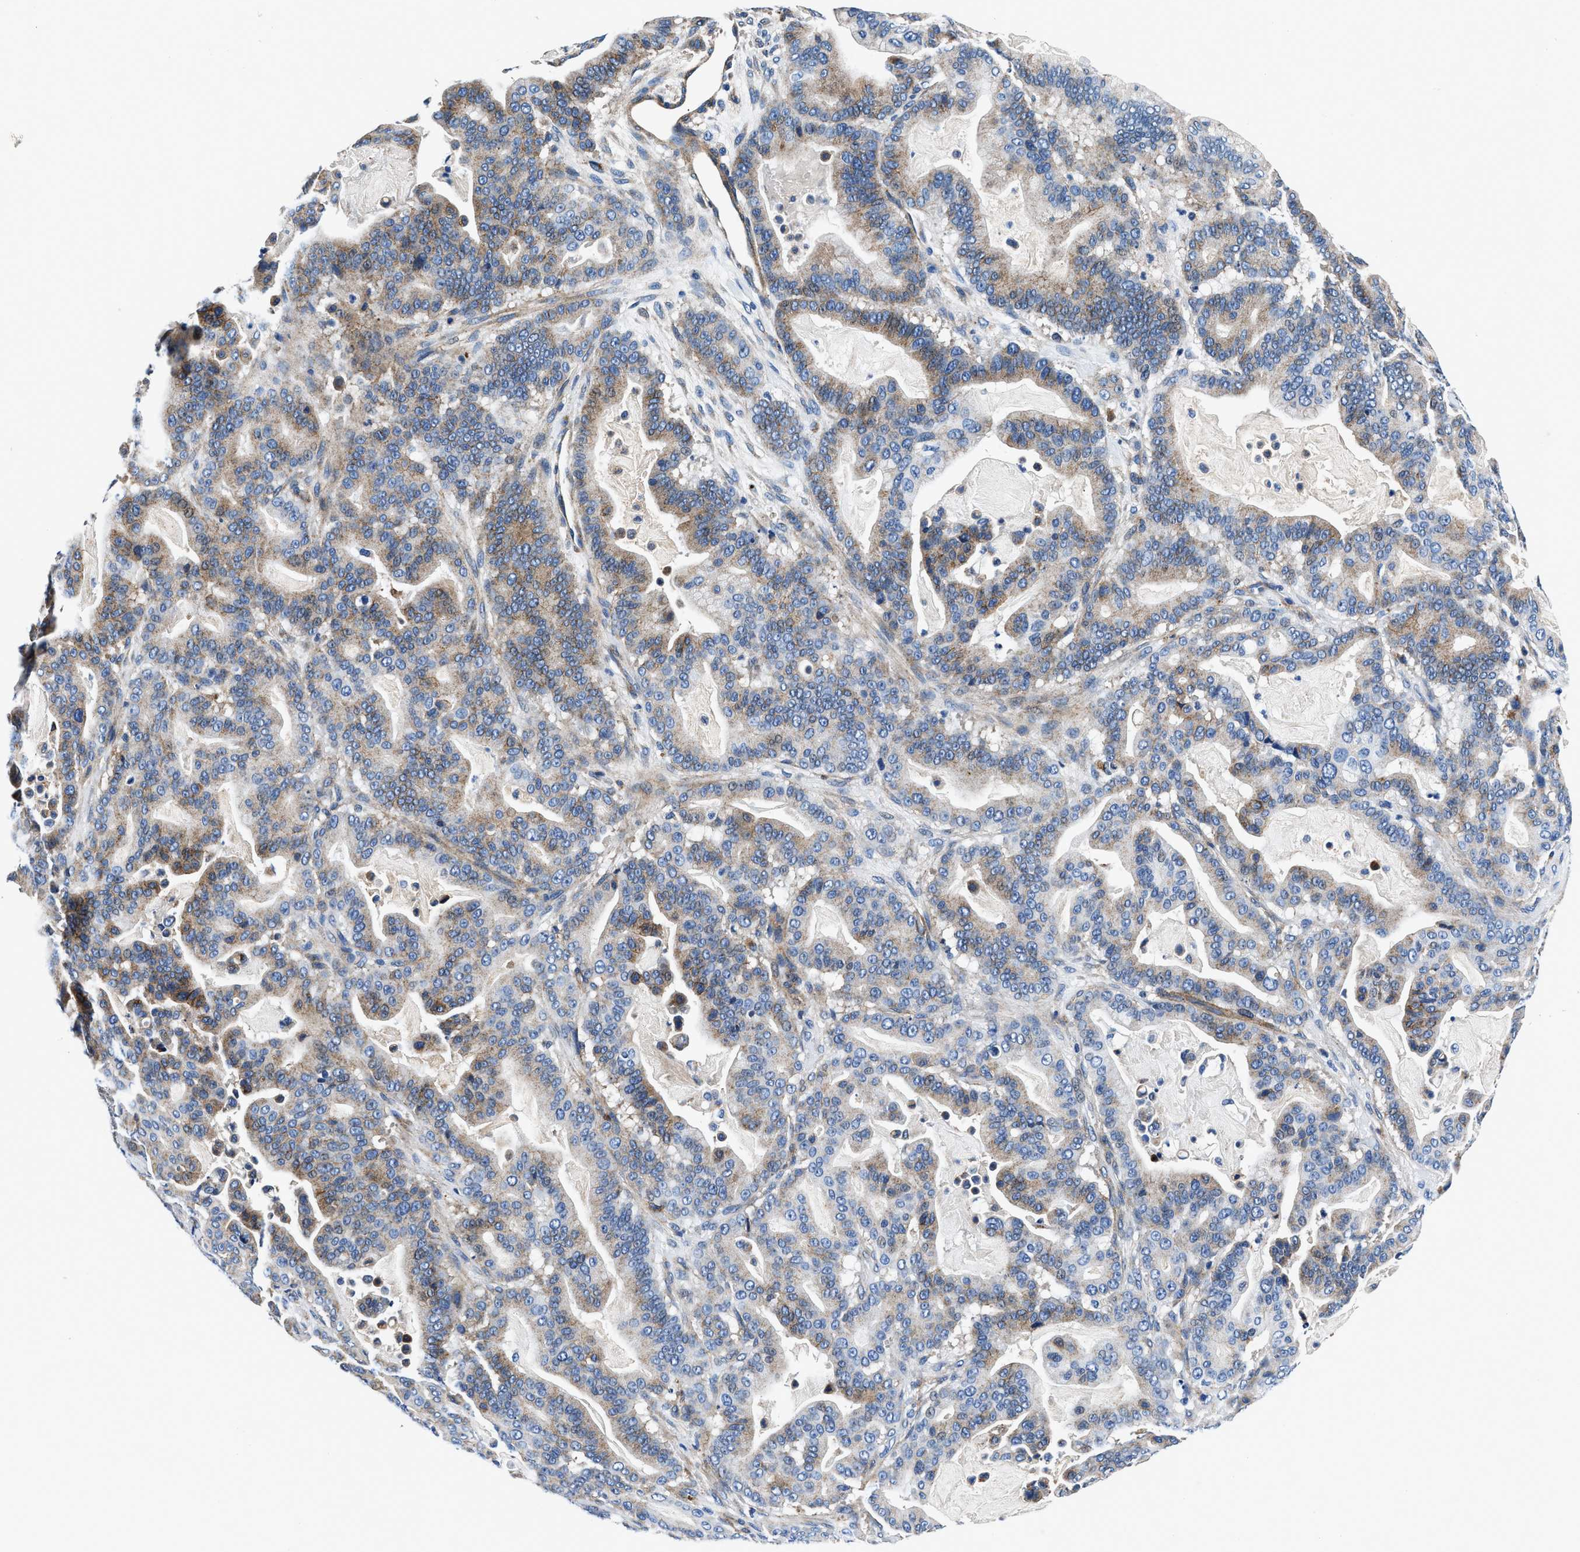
{"staining": {"intensity": "moderate", "quantity": "25%-75%", "location": "cytoplasmic/membranous"}, "tissue": "pancreatic cancer", "cell_type": "Tumor cells", "image_type": "cancer", "snomed": [{"axis": "morphology", "description": "Adenocarcinoma, NOS"}, {"axis": "topography", "description": "Pancreas"}], "caption": "The image demonstrates a brown stain indicating the presence of a protein in the cytoplasmic/membranous of tumor cells in pancreatic cancer (adenocarcinoma).", "gene": "DAG1", "patient": {"sex": "male", "age": 63}}